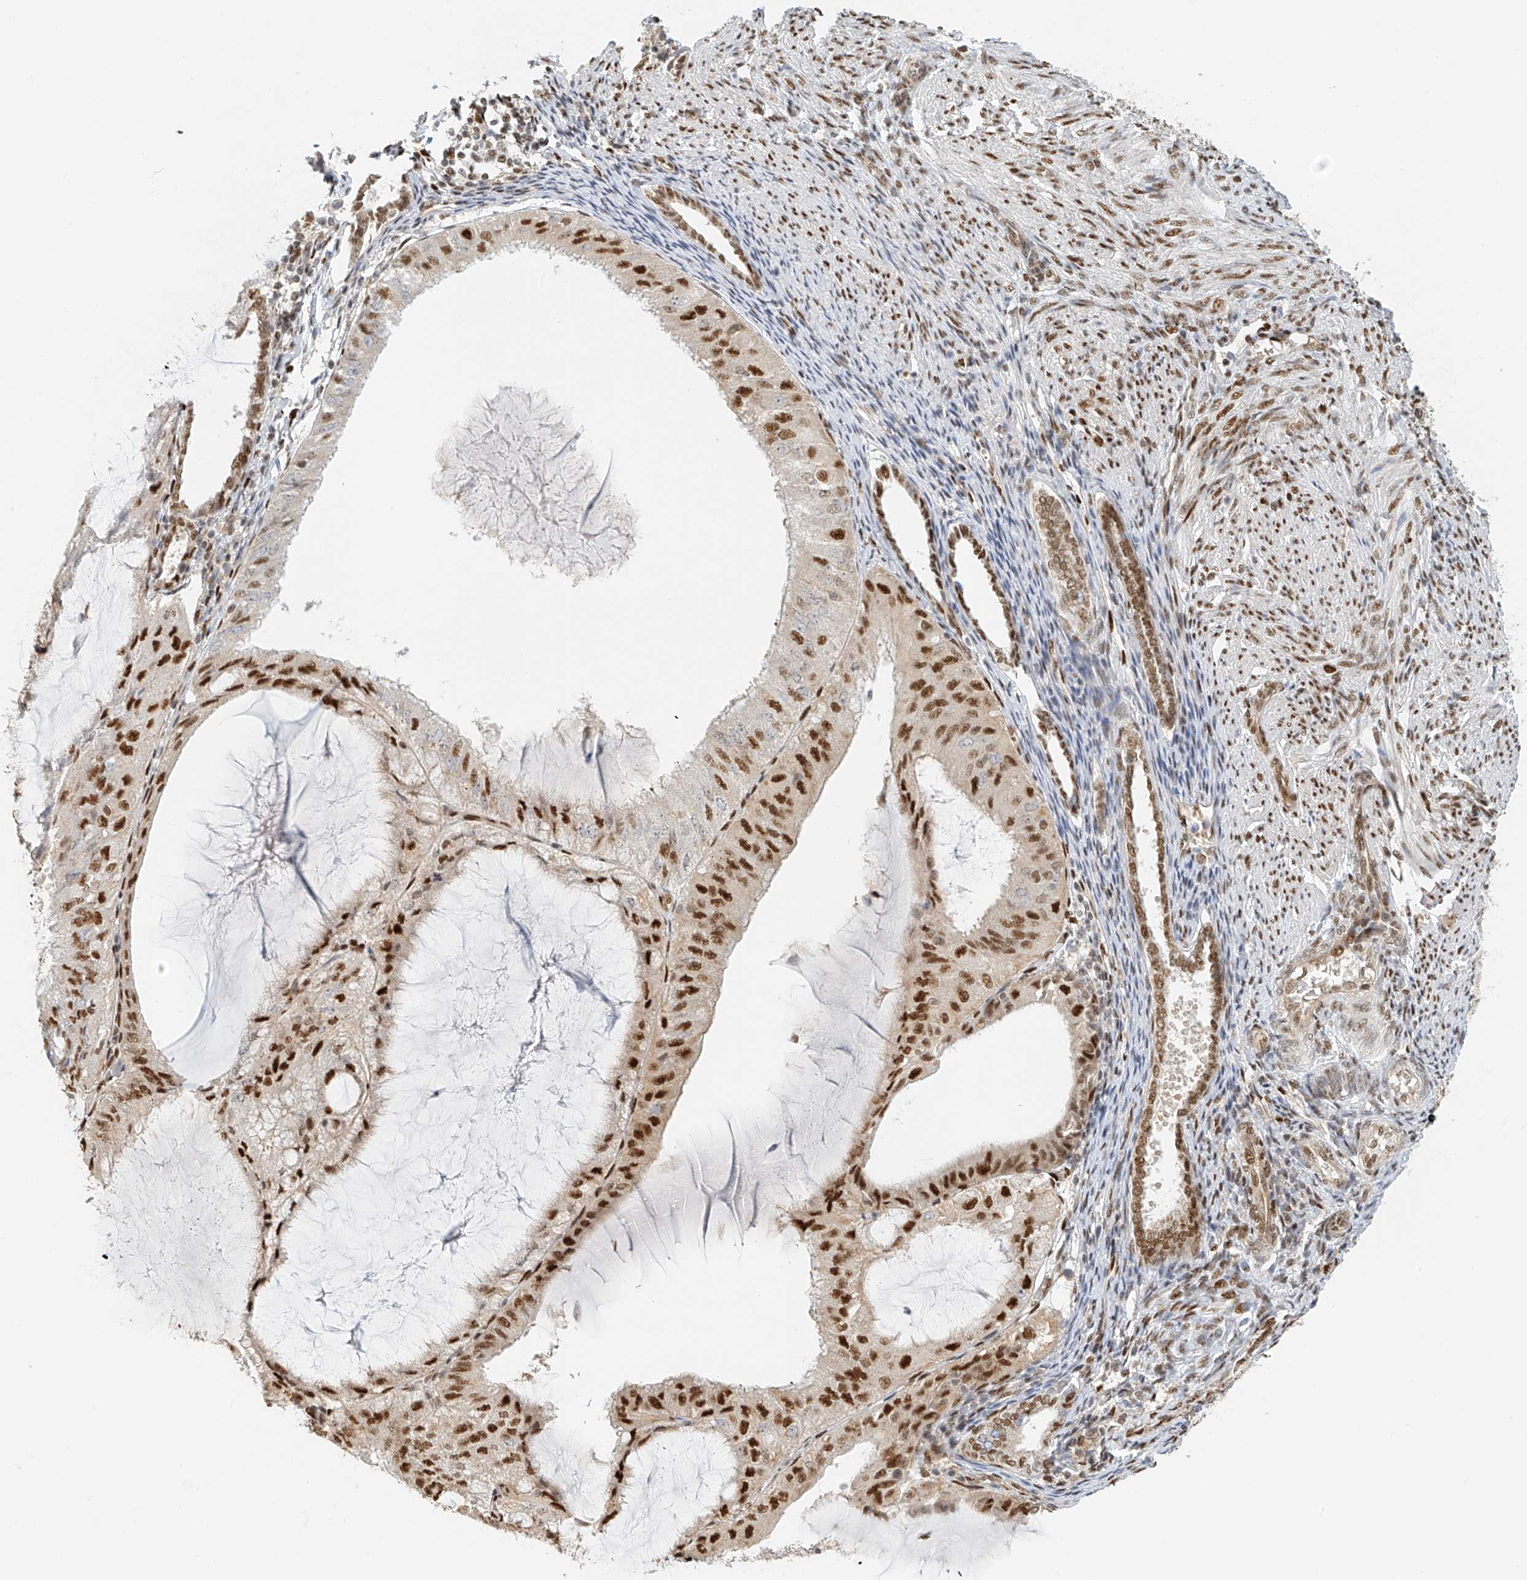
{"staining": {"intensity": "strong", "quantity": "25%-75%", "location": "nuclear"}, "tissue": "endometrial cancer", "cell_type": "Tumor cells", "image_type": "cancer", "snomed": [{"axis": "morphology", "description": "Adenocarcinoma, NOS"}, {"axis": "topography", "description": "Endometrium"}], "caption": "Brown immunohistochemical staining in endometrial cancer (adenocarcinoma) reveals strong nuclear staining in approximately 25%-75% of tumor cells. (Brightfield microscopy of DAB IHC at high magnification).", "gene": "ZNF514", "patient": {"sex": "female", "age": 81}}